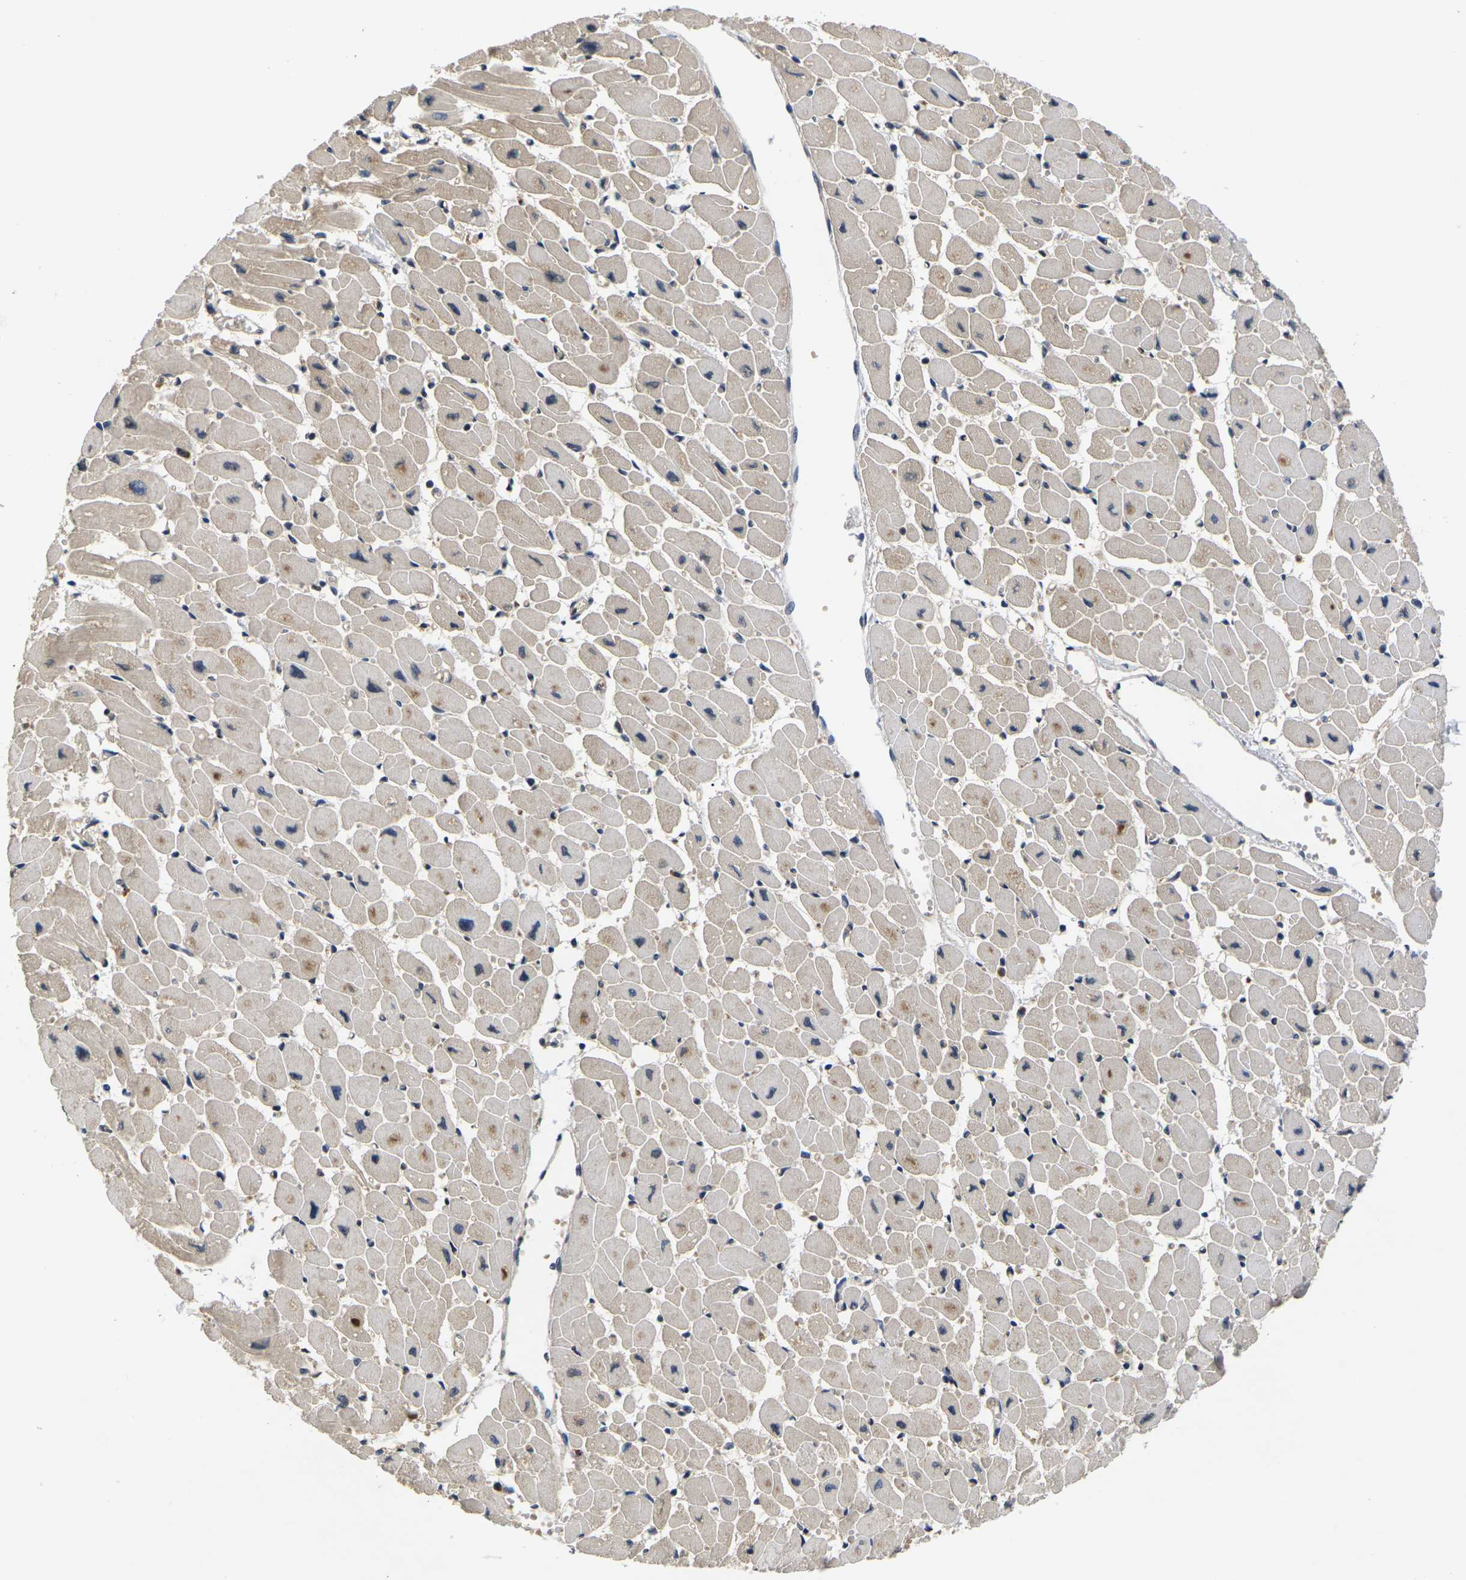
{"staining": {"intensity": "weak", "quantity": "25%-75%", "location": "cytoplasmic/membranous"}, "tissue": "heart muscle", "cell_type": "Cardiomyocytes", "image_type": "normal", "snomed": [{"axis": "morphology", "description": "Normal tissue, NOS"}, {"axis": "topography", "description": "Heart"}], "caption": "A high-resolution histopathology image shows immunohistochemistry staining of unremarkable heart muscle, which shows weak cytoplasmic/membranous positivity in approximately 25%-75% of cardiomyocytes.", "gene": "GTF2E1", "patient": {"sex": "female", "age": 54}}